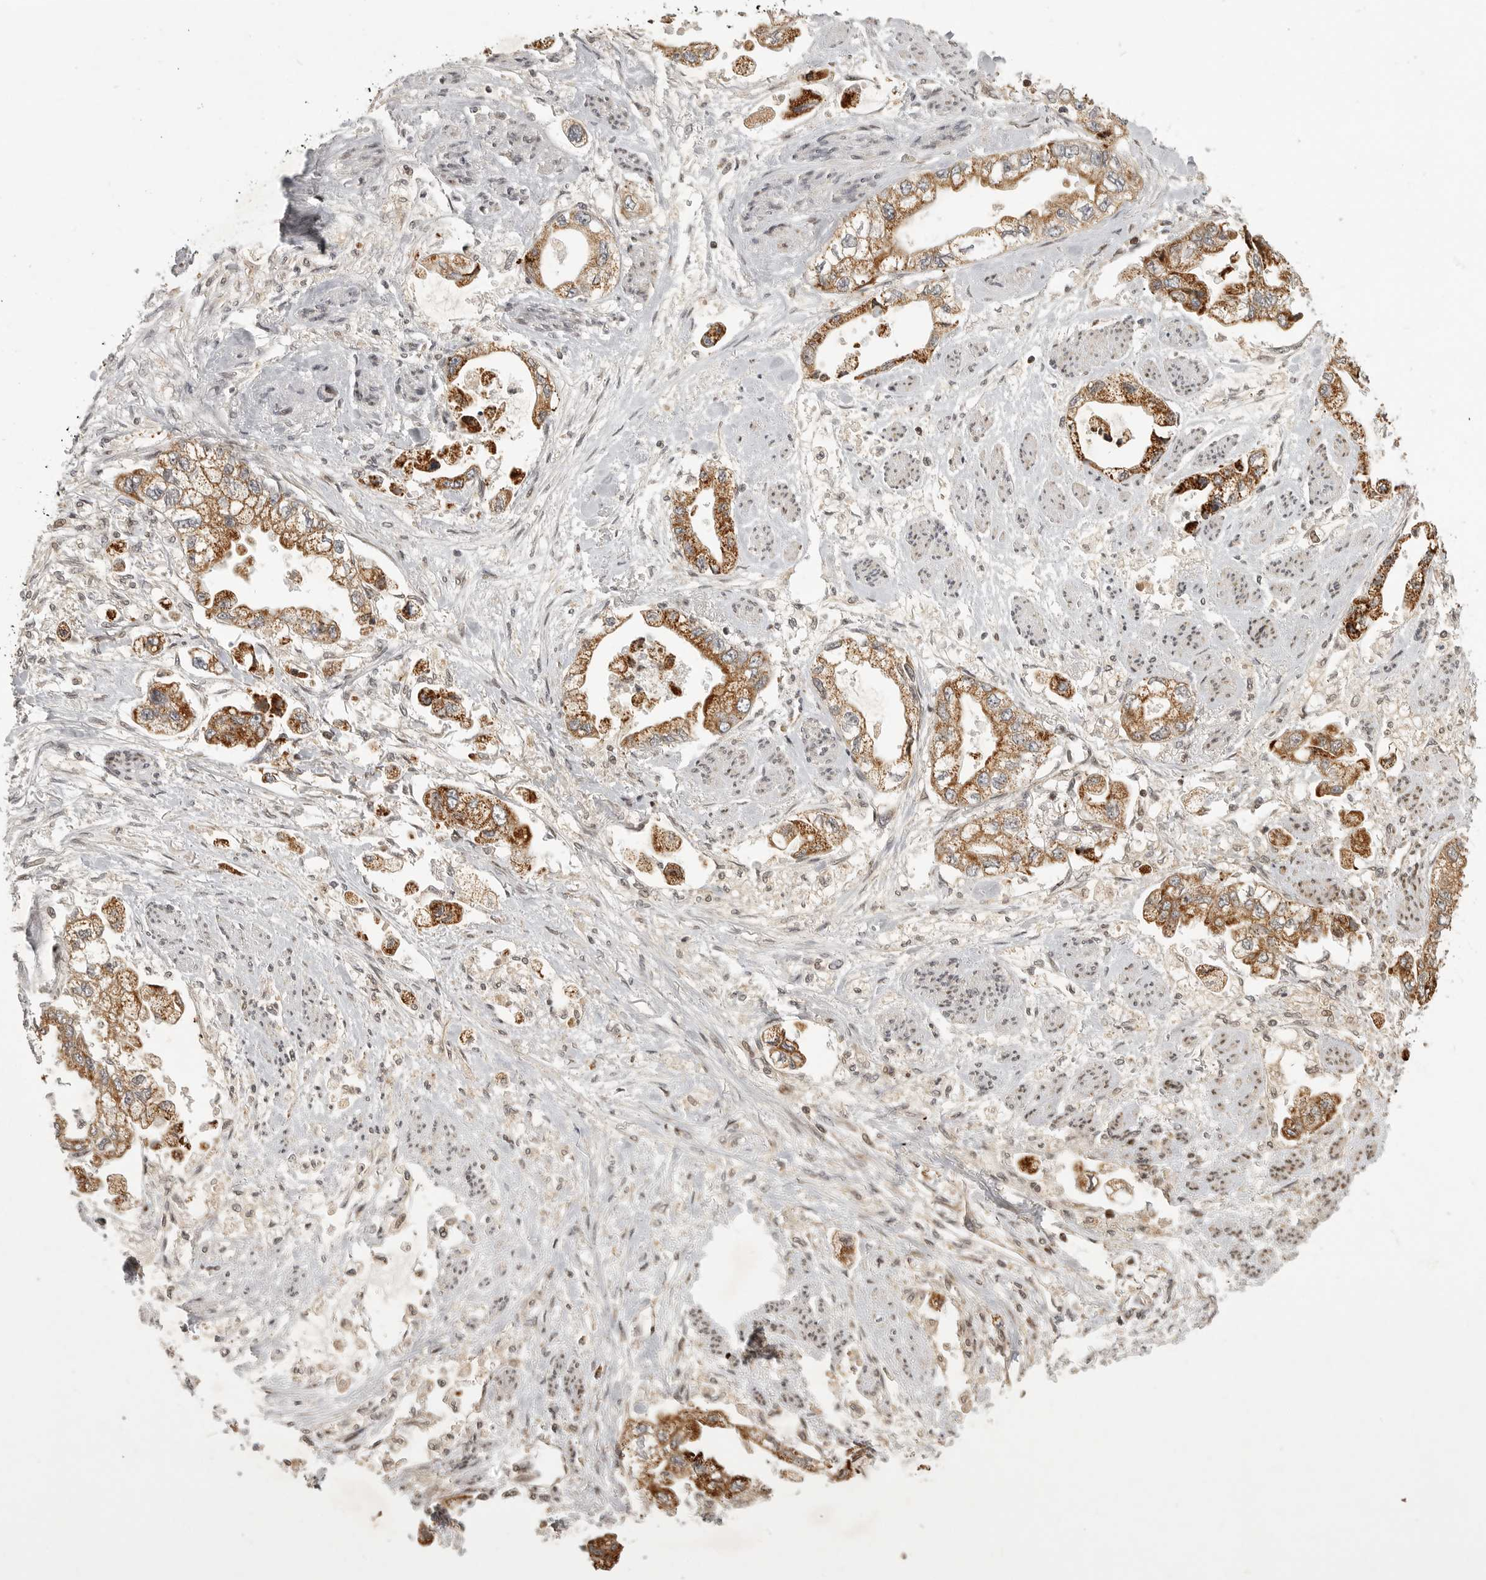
{"staining": {"intensity": "moderate", "quantity": ">75%", "location": "cytoplasmic/membranous"}, "tissue": "stomach cancer", "cell_type": "Tumor cells", "image_type": "cancer", "snomed": [{"axis": "morphology", "description": "Adenocarcinoma, NOS"}, {"axis": "topography", "description": "Stomach"}], "caption": "Tumor cells show medium levels of moderate cytoplasmic/membranous positivity in about >75% of cells in adenocarcinoma (stomach). (Stains: DAB in brown, nuclei in blue, Microscopy: brightfield microscopy at high magnification).", "gene": "NARS2", "patient": {"sex": "male", "age": 62}}